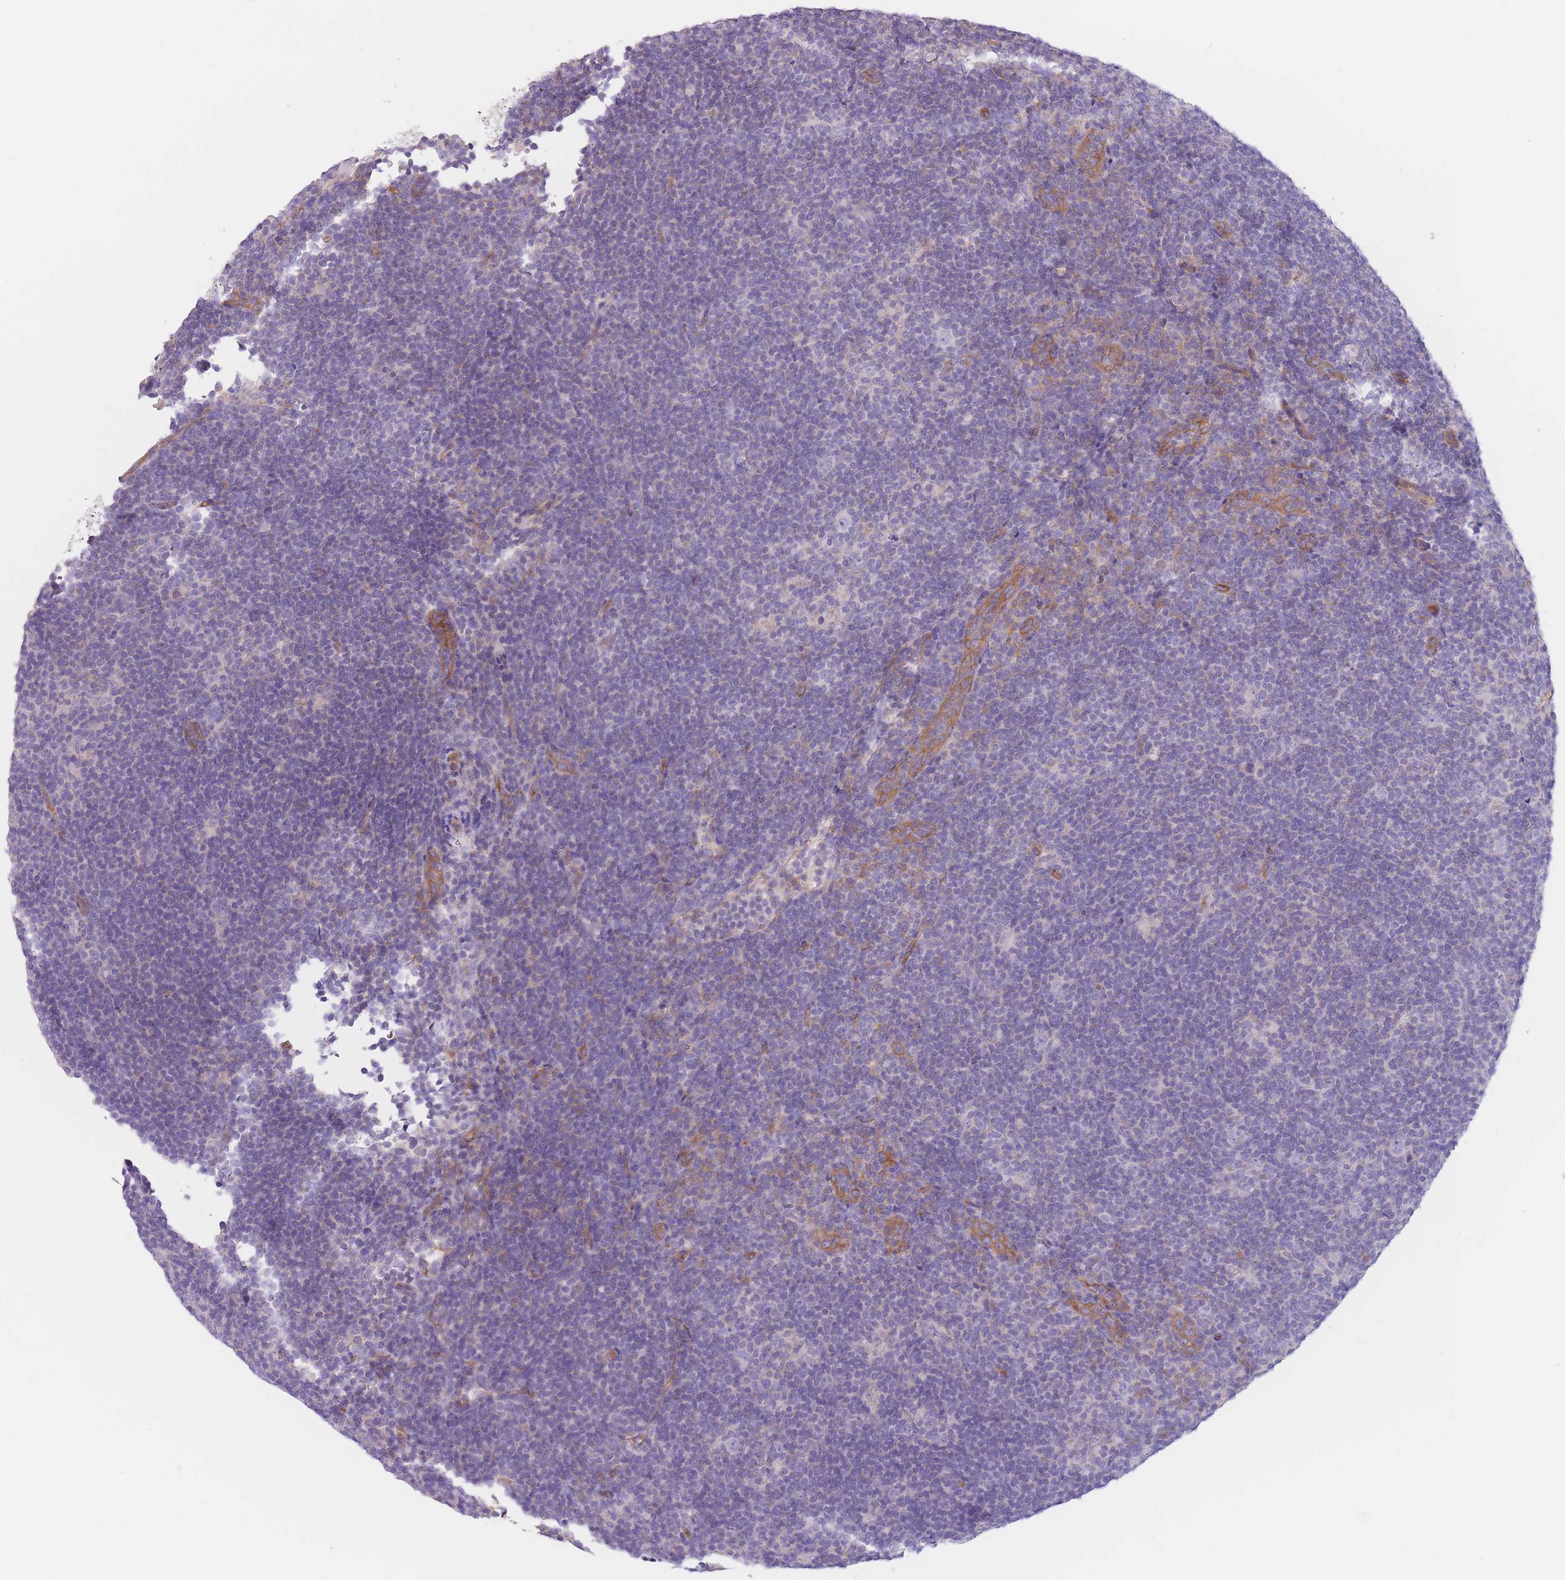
{"staining": {"intensity": "negative", "quantity": "none", "location": "none"}, "tissue": "lymphoma", "cell_type": "Tumor cells", "image_type": "cancer", "snomed": [{"axis": "morphology", "description": "Hodgkin's disease, NOS"}, {"axis": "topography", "description": "Lymph node"}], "caption": "Protein analysis of lymphoma reveals no significant expression in tumor cells.", "gene": "SERPINB3", "patient": {"sex": "female", "age": 57}}